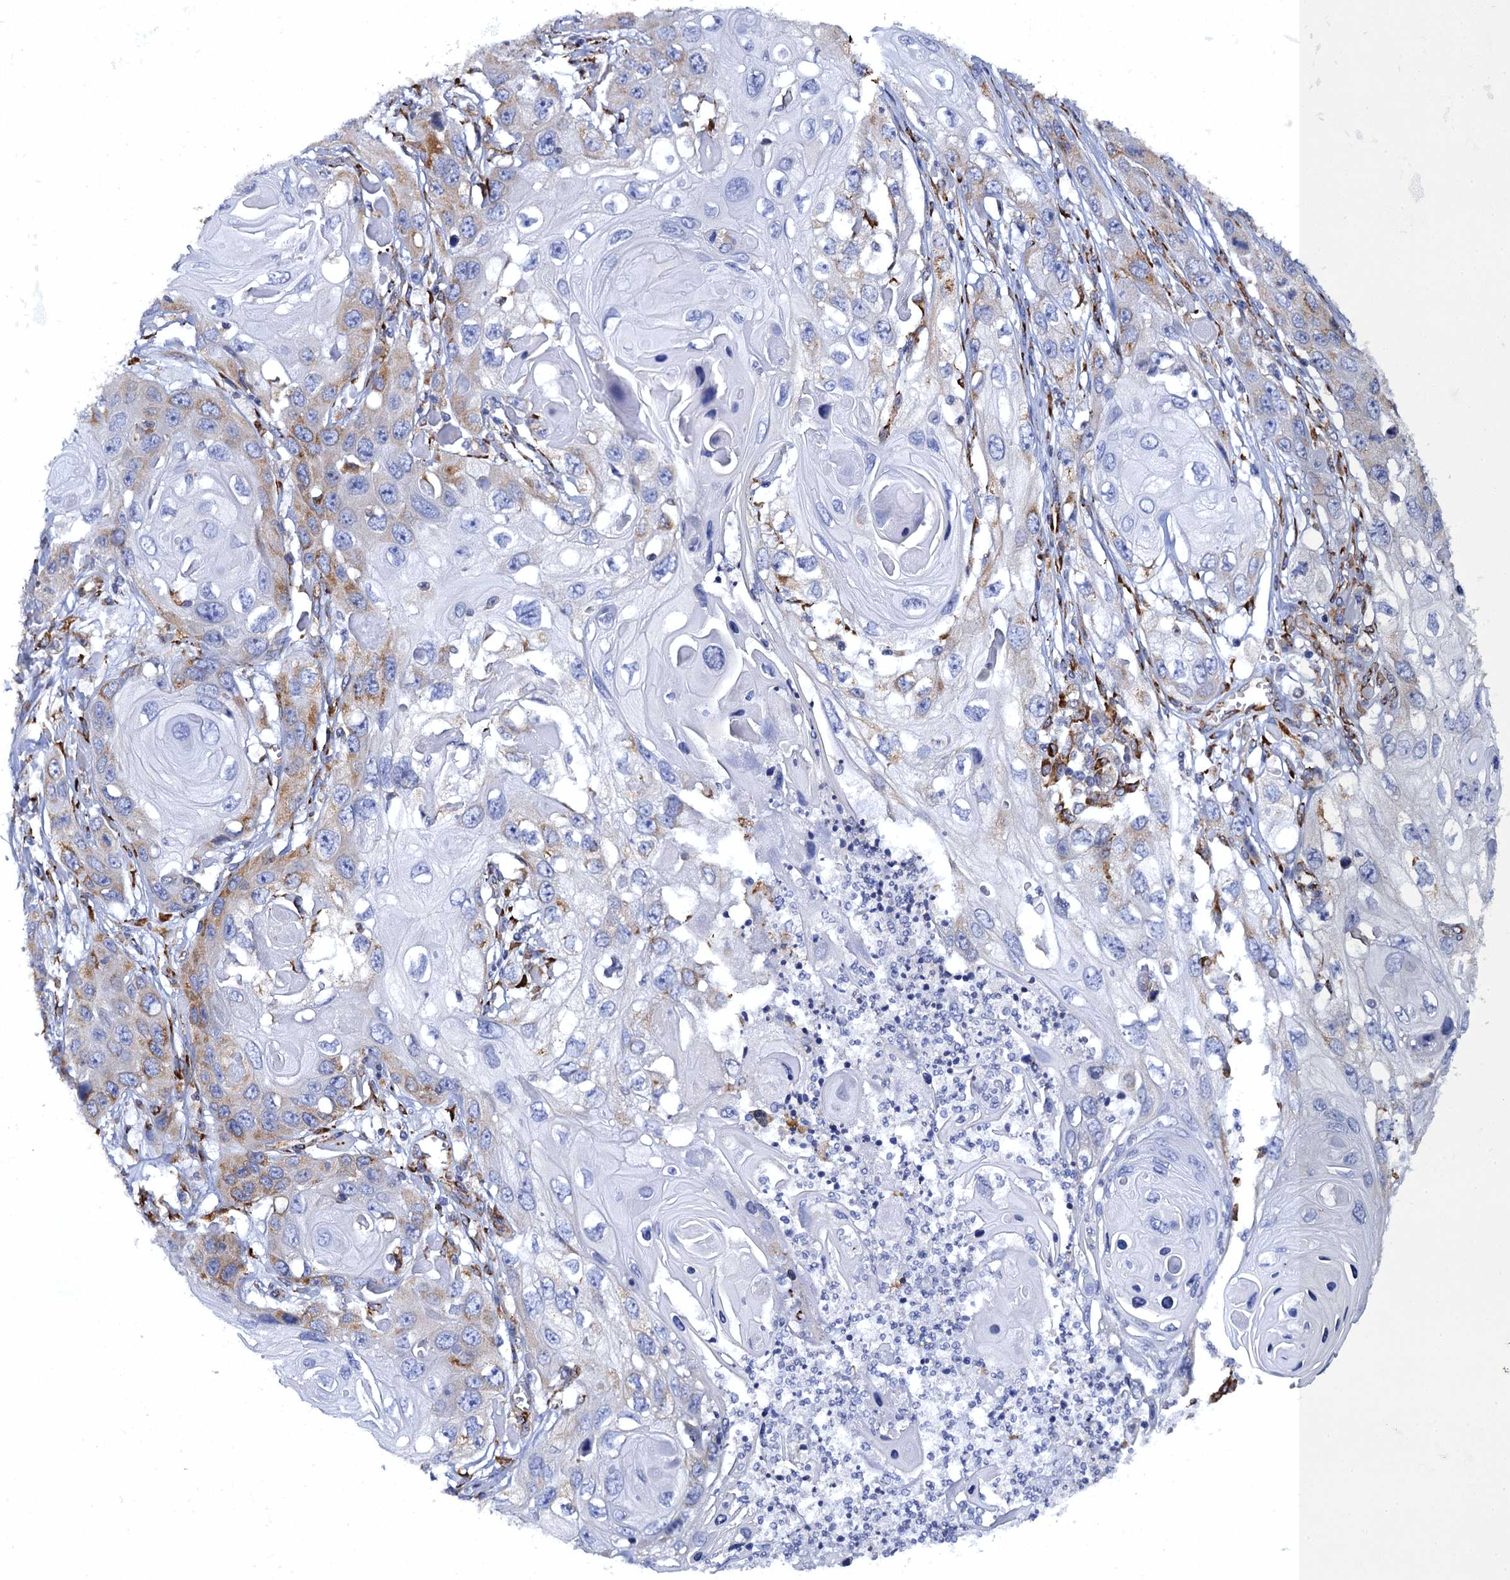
{"staining": {"intensity": "moderate", "quantity": "<25%", "location": "cytoplasmic/membranous"}, "tissue": "skin cancer", "cell_type": "Tumor cells", "image_type": "cancer", "snomed": [{"axis": "morphology", "description": "Squamous cell carcinoma, NOS"}, {"axis": "topography", "description": "Skin"}], "caption": "Moderate cytoplasmic/membranous positivity is seen in about <25% of tumor cells in skin squamous cell carcinoma.", "gene": "POGLUT3", "patient": {"sex": "male", "age": 55}}